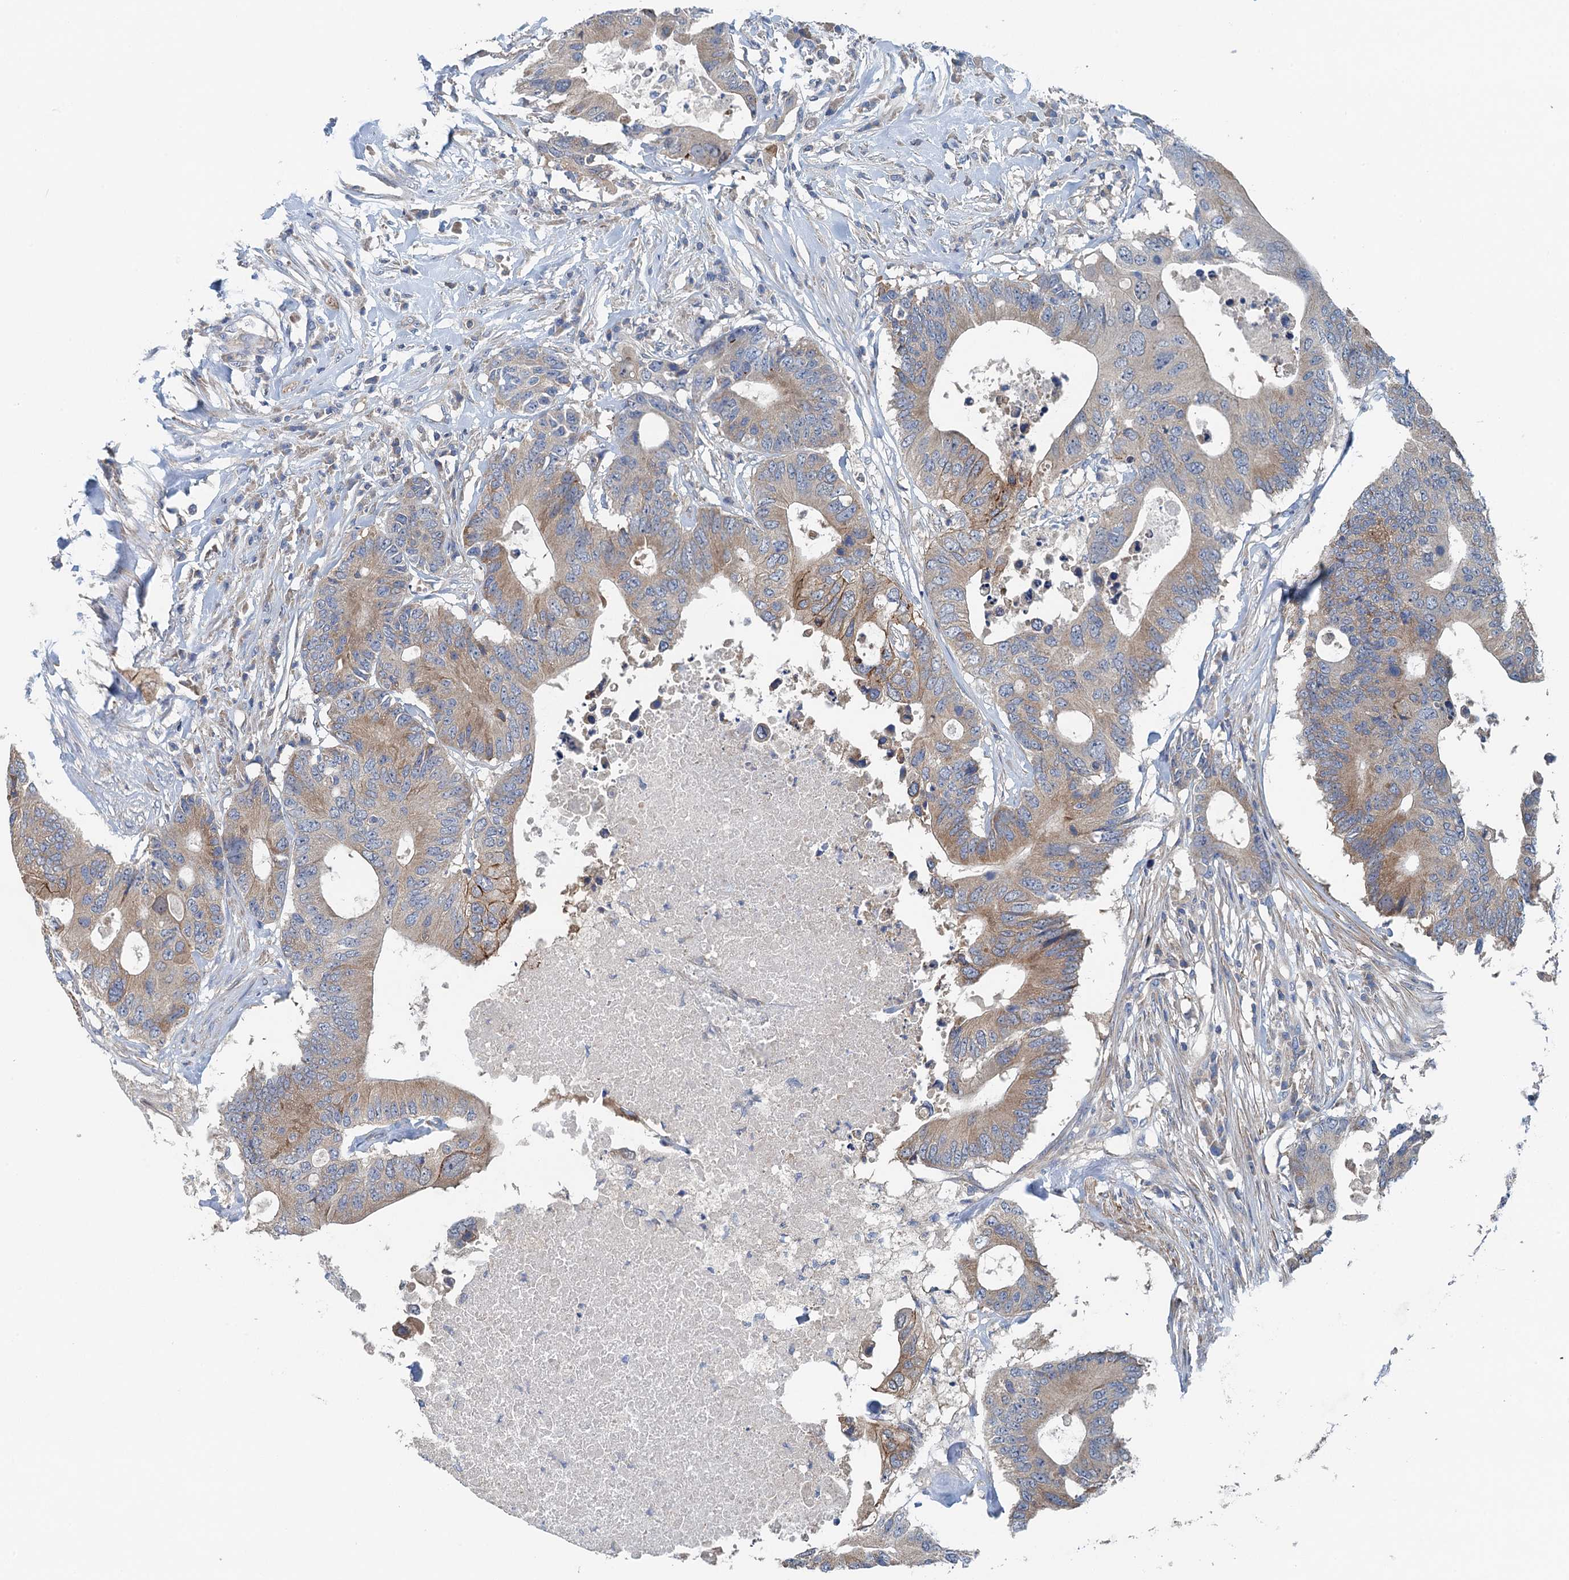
{"staining": {"intensity": "moderate", "quantity": ">75%", "location": "cytoplasmic/membranous"}, "tissue": "colorectal cancer", "cell_type": "Tumor cells", "image_type": "cancer", "snomed": [{"axis": "morphology", "description": "Adenocarcinoma, NOS"}, {"axis": "topography", "description": "Colon"}], "caption": "Tumor cells display moderate cytoplasmic/membranous expression in about >75% of cells in colorectal adenocarcinoma. Immunohistochemistry (ihc) stains the protein in brown and the nuclei are stained blue.", "gene": "PPP1R14D", "patient": {"sex": "male", "age": 71}}